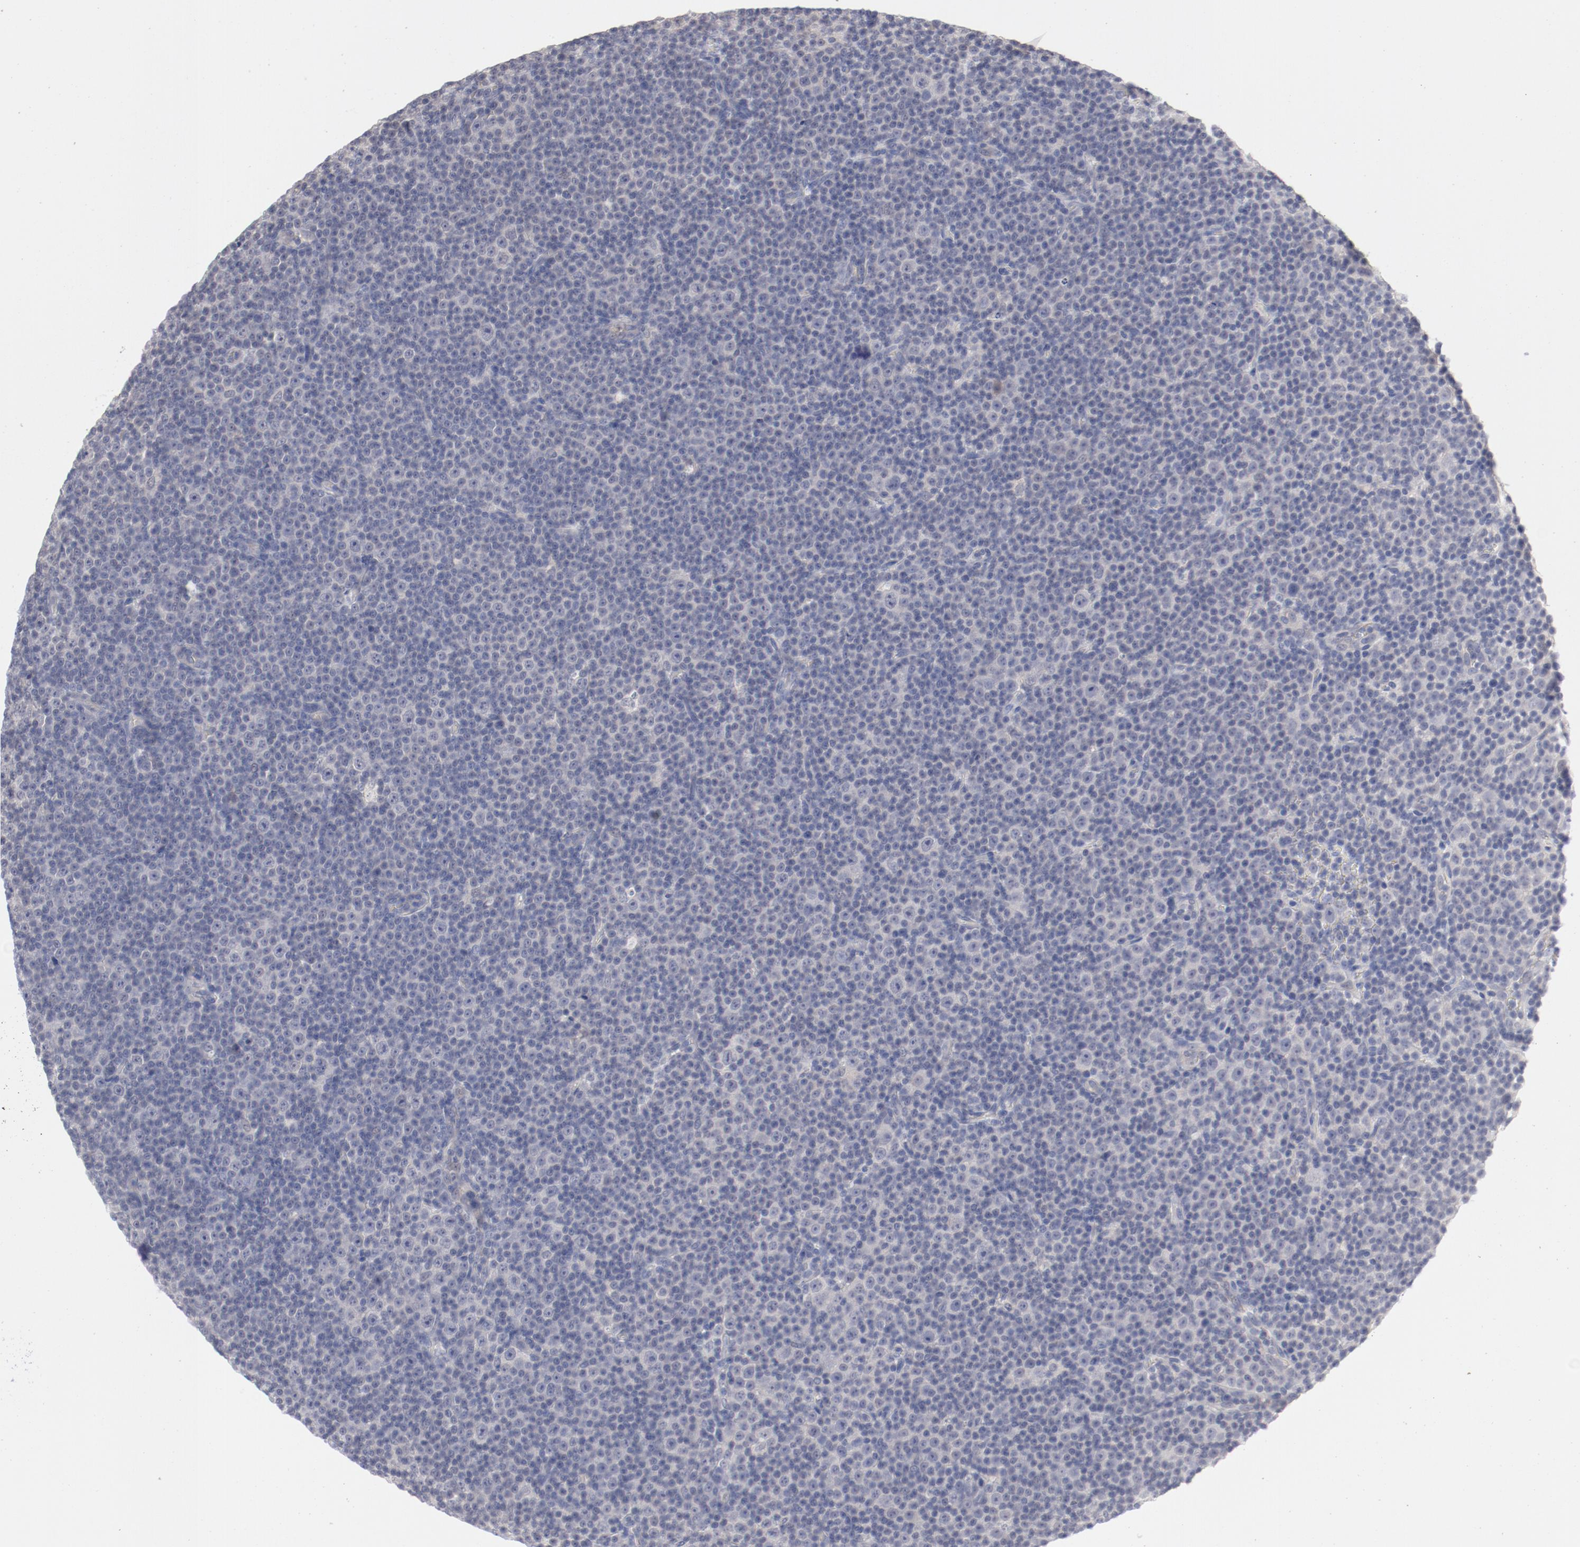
{"staining": {"intensity": "negative", "quantity": "none", "location": "none"}, "tissue": "lymphoma", "cell_type": "Tumor cells", "image_type": "cancer", "snomed": [{"axis": "morphology", "description": "Malignant lymphoma, non-Hodgkin's type, Low grade"}, {"axis": "topography", "description": "Lymph node"}], "caption": "Immunohistochemical staining of human low-grade malignant lymphoma, non-Hodgkin's type exhibits no significant staining in tumor cells.", "gene": "SH3BGR", "patient": {"sex": "female", "age": 67}}